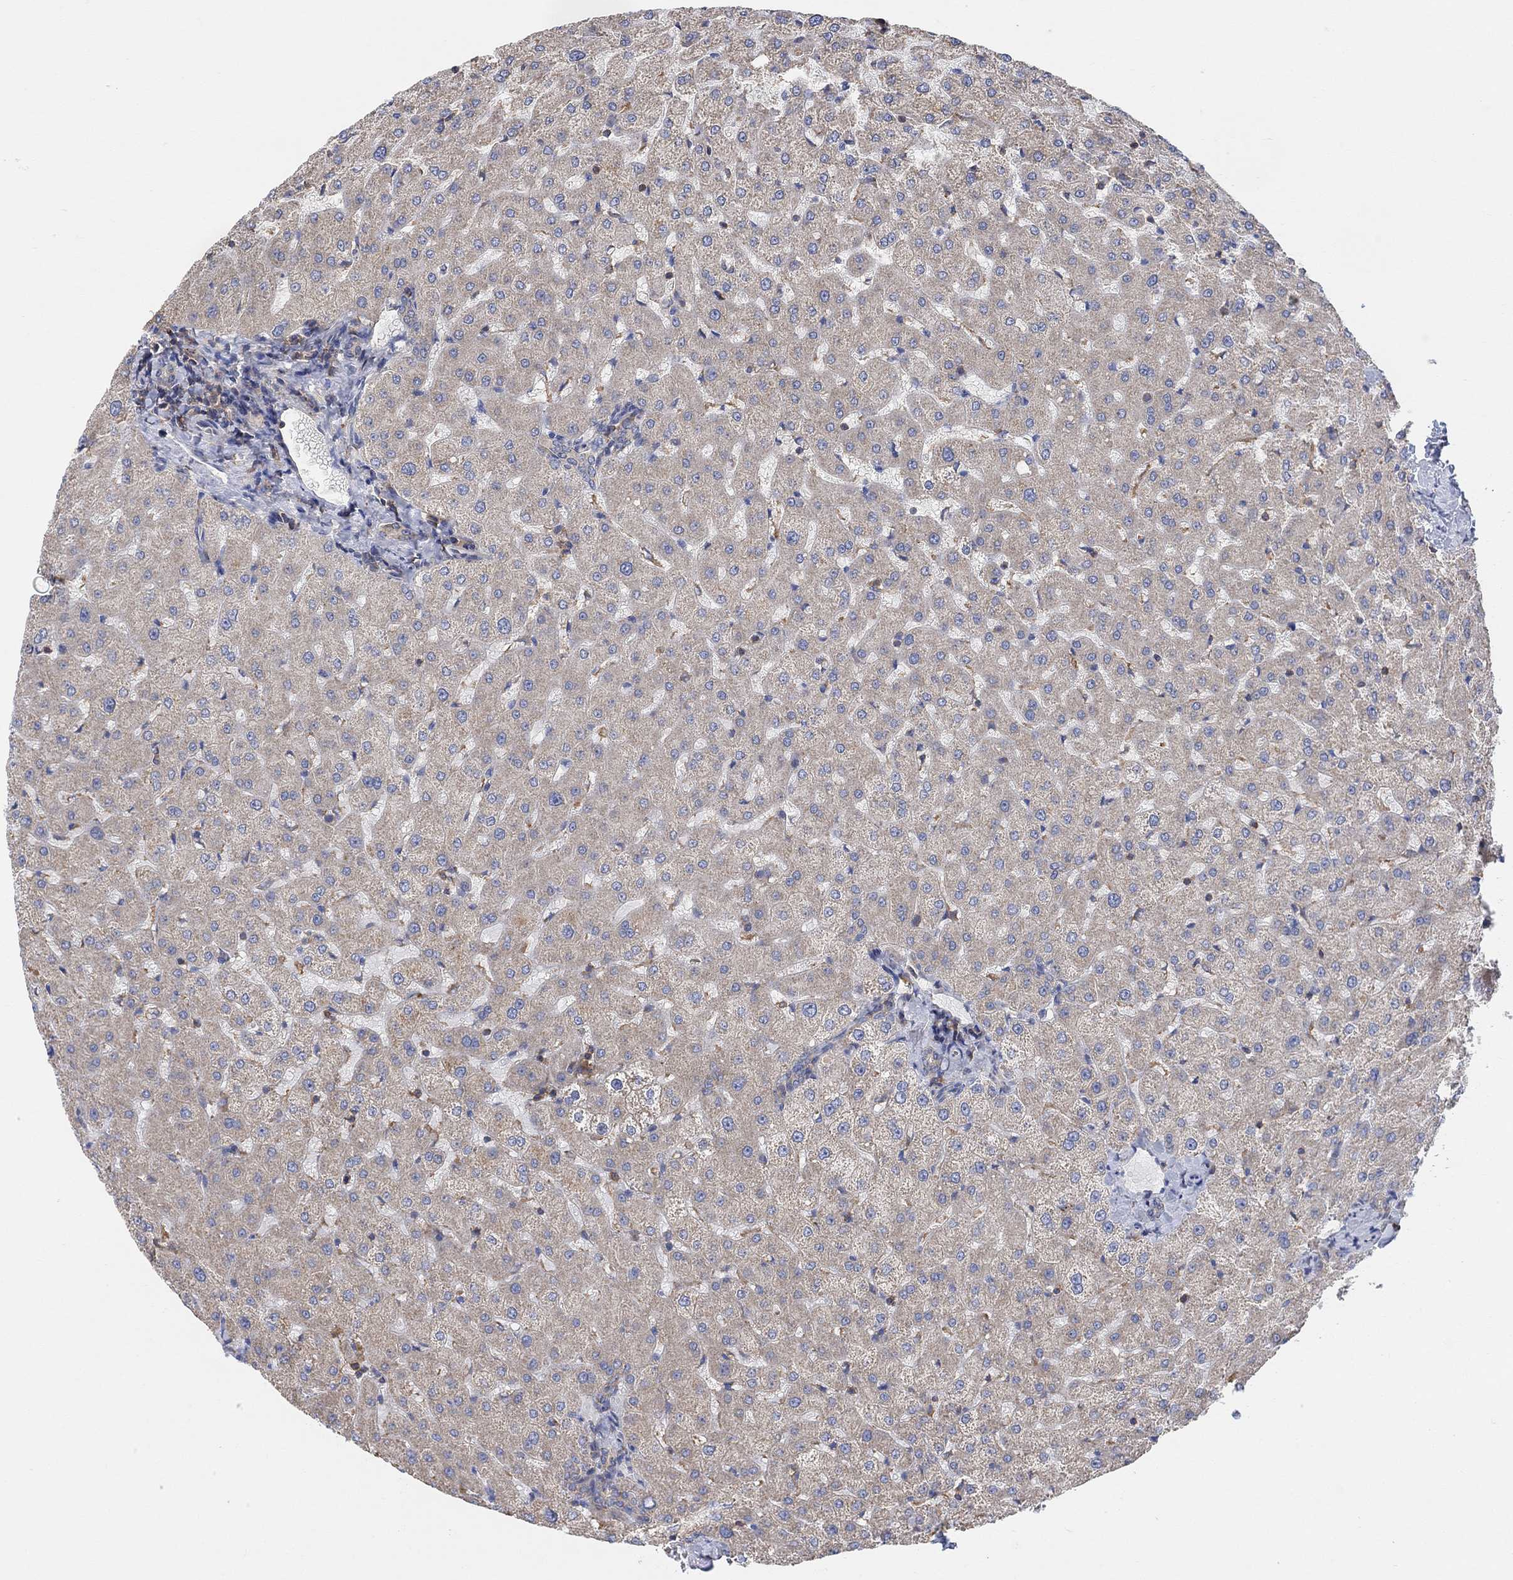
{"staining": {"intensity": "weak", "quantity": ">75%", "location": "cytoplasmic/membranous"}, "tissue": "liver", "cell_type": "Cholangiocytes", "image_type": "normal", "snomed": [{"axis": "morphology", "description": "Normal tissue, NOS"}, {"axis": "topography", "description": "Liver"}], "caption": "Human liver stained with a brown dye exhibits weak cytoplasmic/membranous positive expression in about >75% of cholangiocytes.", "gene": "BLOC1S3", "patient": {"sex": "female", "age": 50}}